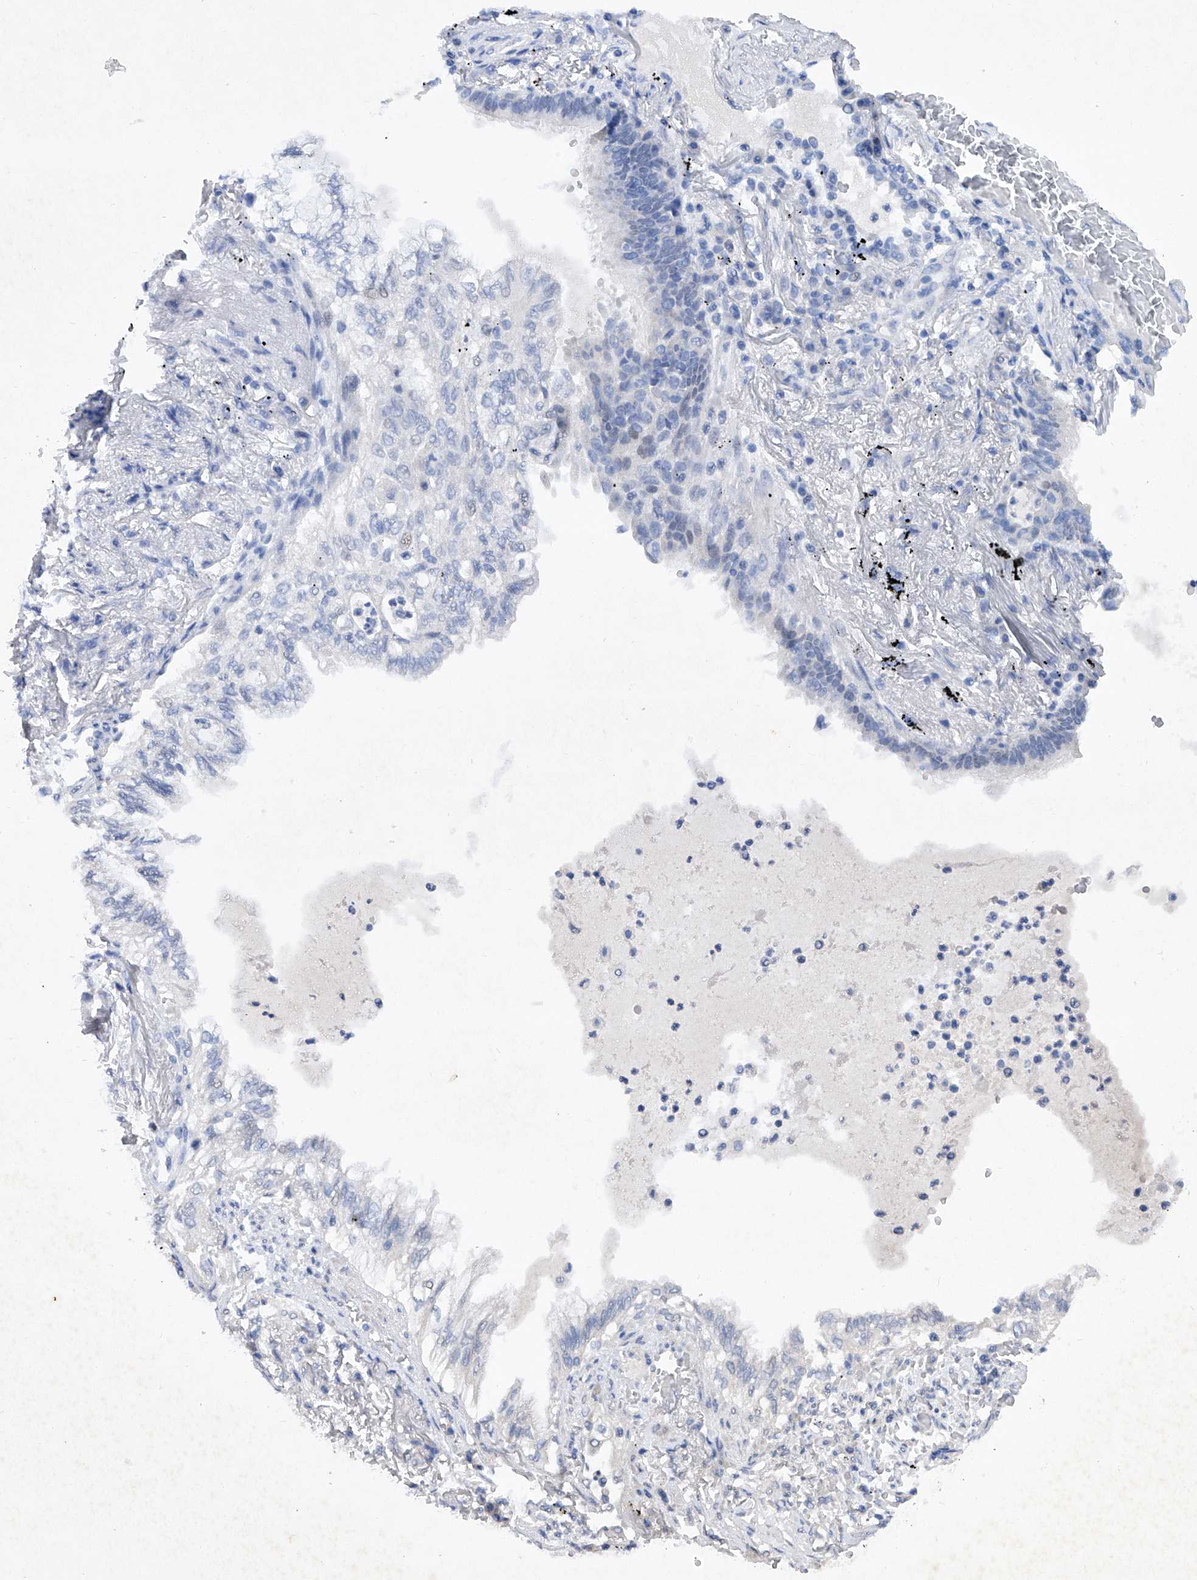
{"staining": {"intensity": "negative", "quantity": "none", "location": "none"}, "tissue": "lung cancer", "cell_type": "Tumor cells", "image_type": "cancer", "snomed": [{"axis": "morphology", "description": "Adenocarcinoma, NOS"}, {"axis": "topography", "description": "Lung"}], "caption": "Tumor cells show no significant protein expression in adenocarcinoma (lung).", "gene": "BARX2", "patient": {"sex": "female", "age": 70}}